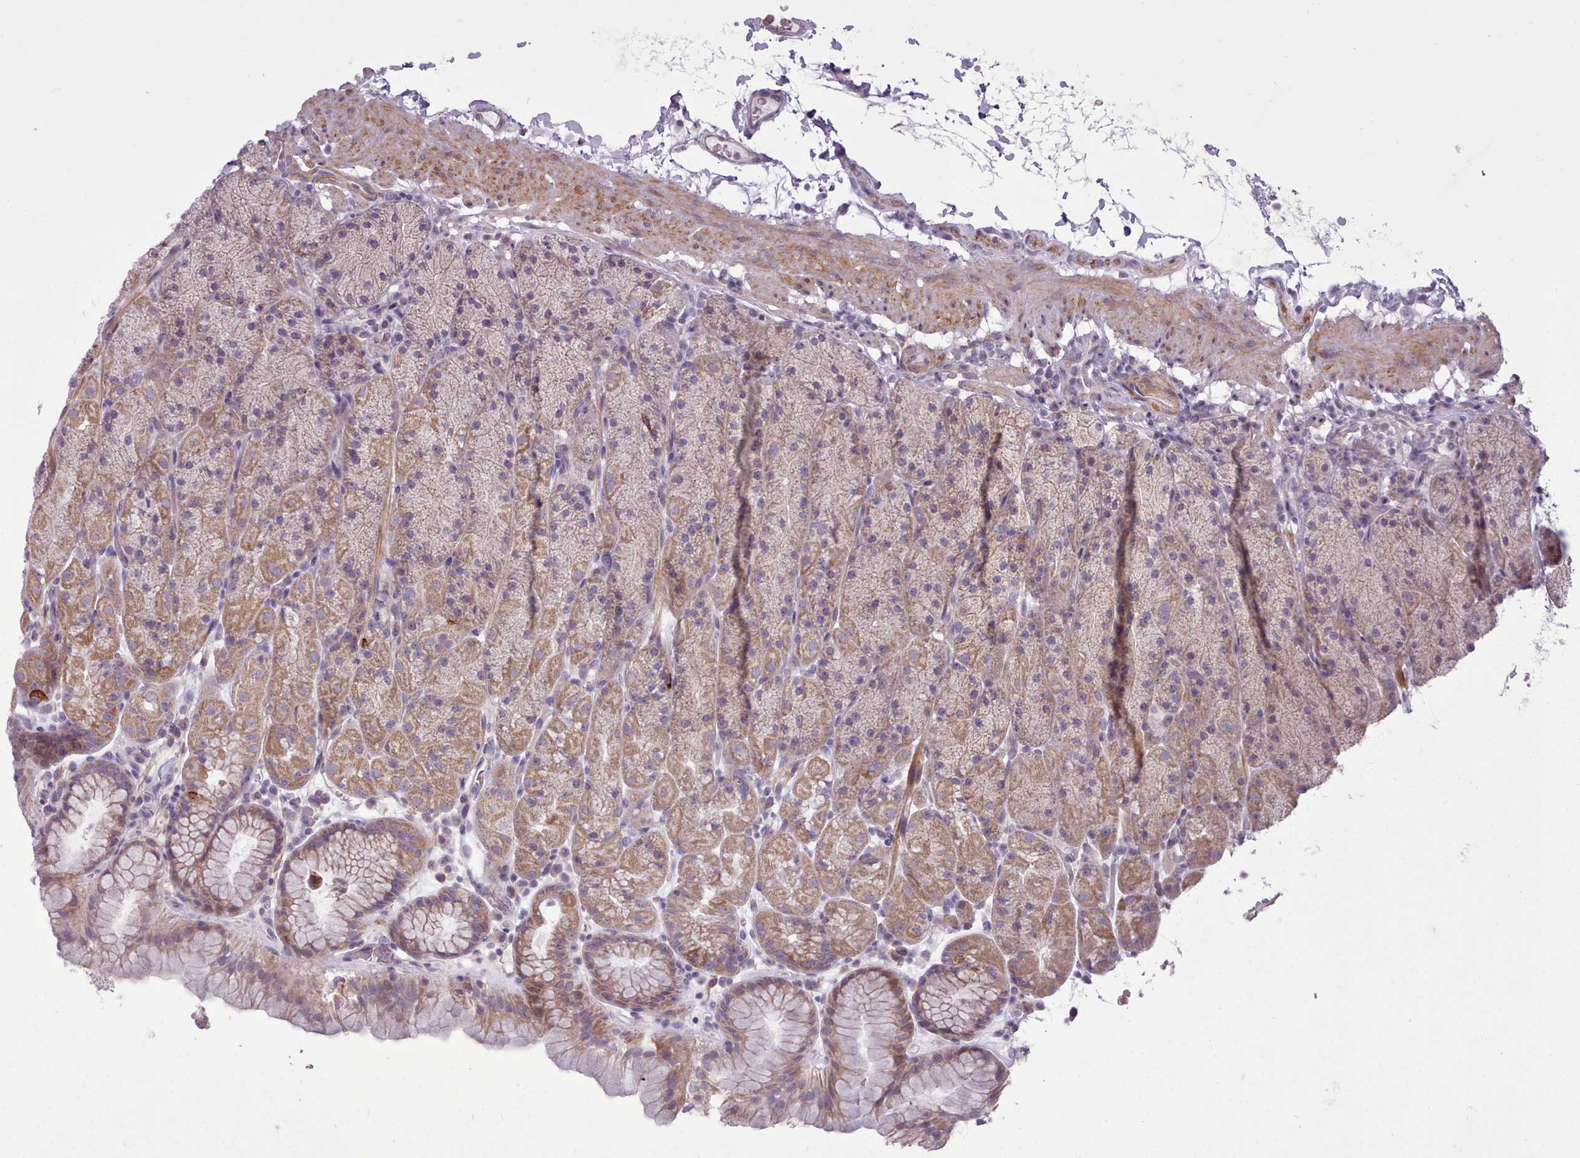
{"staining": {"intensity": "moderate", "quantity": "25%-75%", "location": "cytoplasmic/membranous"}, "tissue": "stomach", "cell_type": "Glandular cells", "image_type": "normal", "snomed": [{"axis": "morphology", "description": "Normal tissue, NOS"}, {"axis": "topography", "description": "Stomach, upper"}, {"axis": "topography", "description": "Stomach, lower"}], "caption": "Protein analysis of normal stomach exhibits moderate cytoplasmic/membranous positivity in approximately 25%-75% of glandular cells. Nuclei are stained in blue.", "gene": "AVL9", "patient": {"sex": "male", "age": 67}}